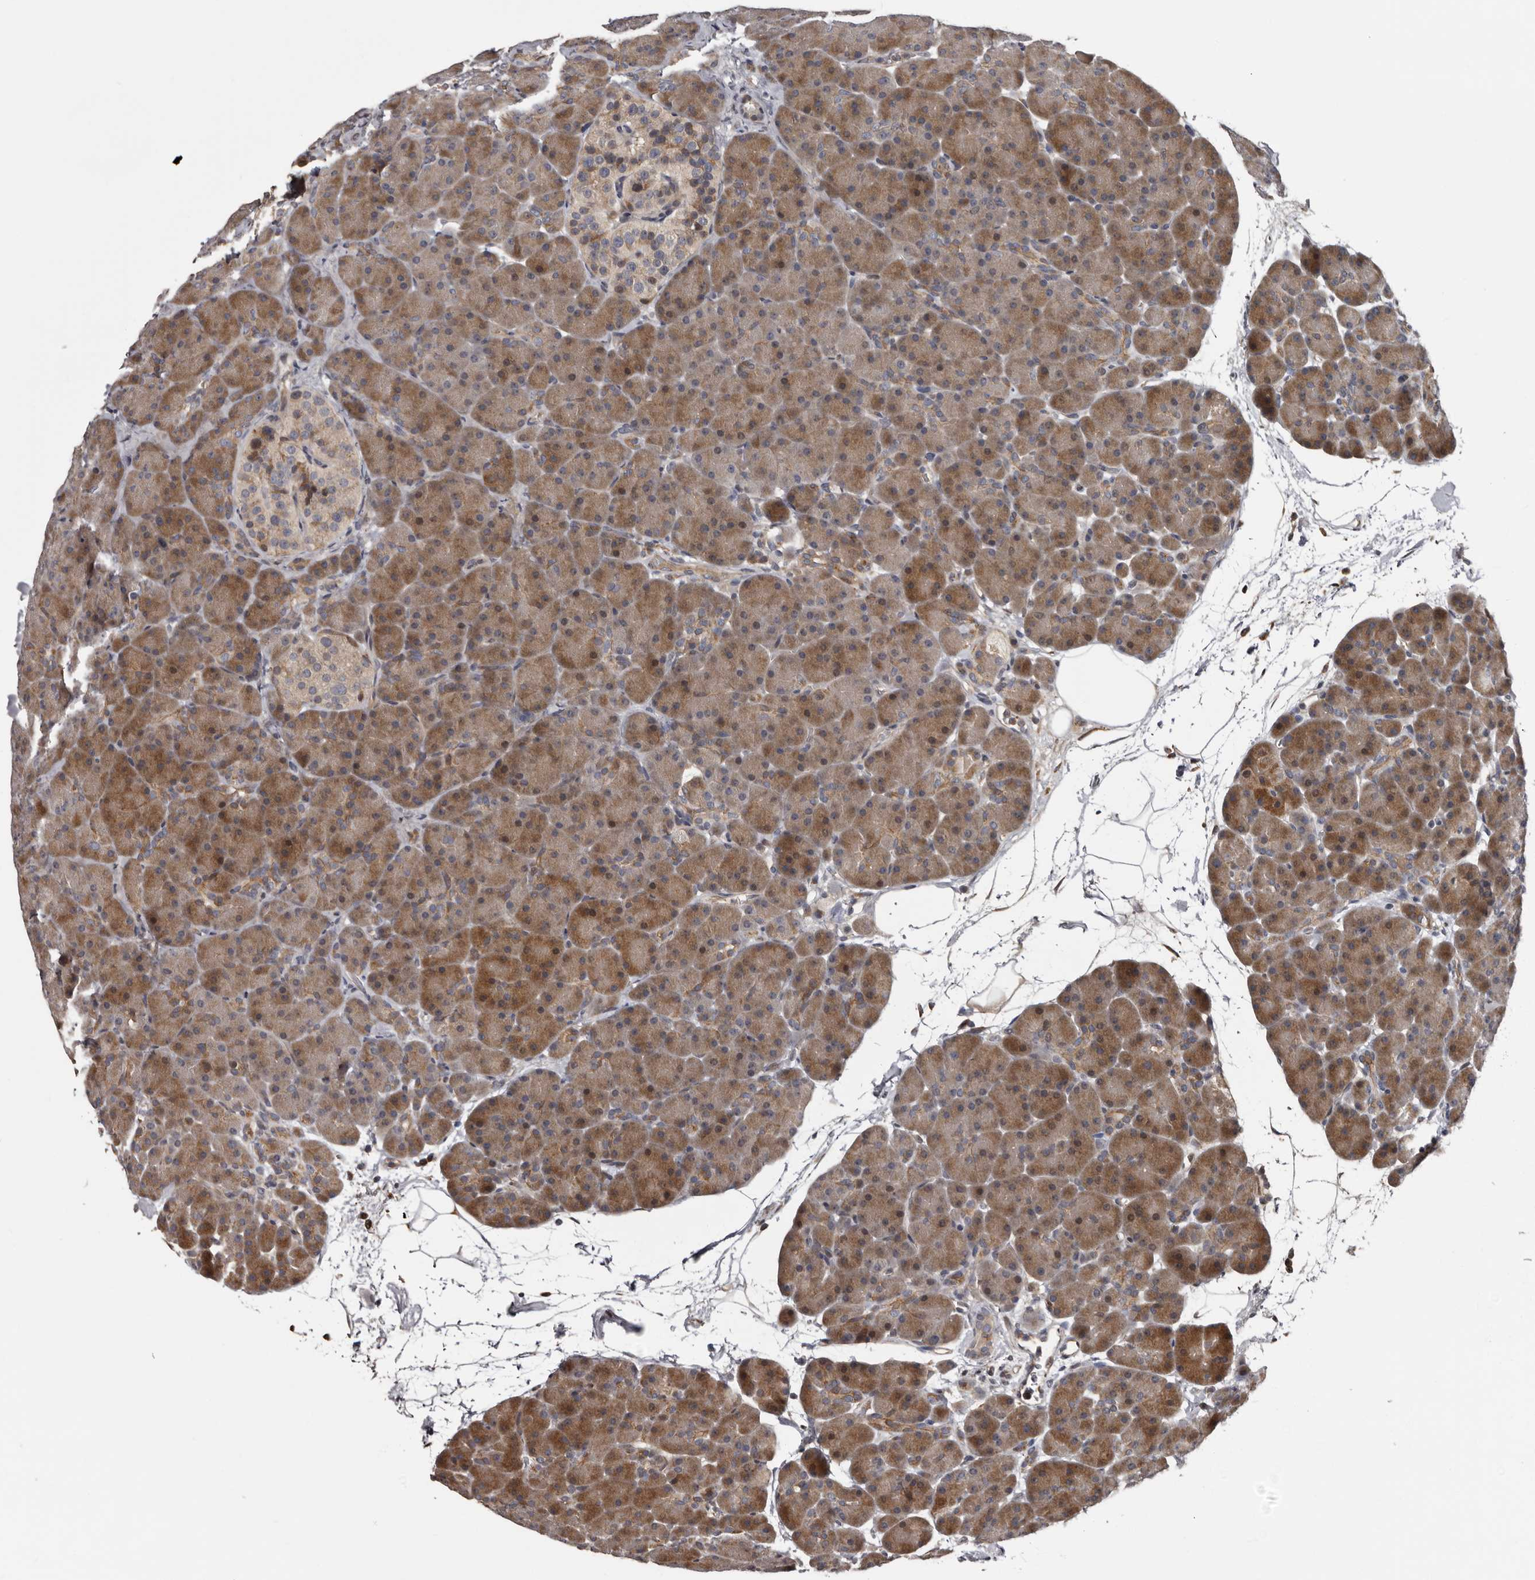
{"staining": {"intensity": "moderate", "quantity": "25%-75%", "location": "cytoplasmic/membranous"}, "tissue": "pancreas", "cell_type": "Exocrine glandular cells", "image_type": "normal", "snomed": [{"axis": "morphology", "description": "Normal tissue, NOS"}, {"axis": "topography", "description": "Pancreas"}], "caption": "An immunohistochemistry (IHC) image of benign tissue is shown. Protein staining in brown shows moderate cytoplasmic/membranous positivity in pancreas within exocrine glandular cells. The protein of interest is stained brown, and the nuclei are stained in blue (DAB IHC with brightfield microscopy, high magnification).", "gene": "SERTAD4", "patient": {"sex": "male", "age": 66}}